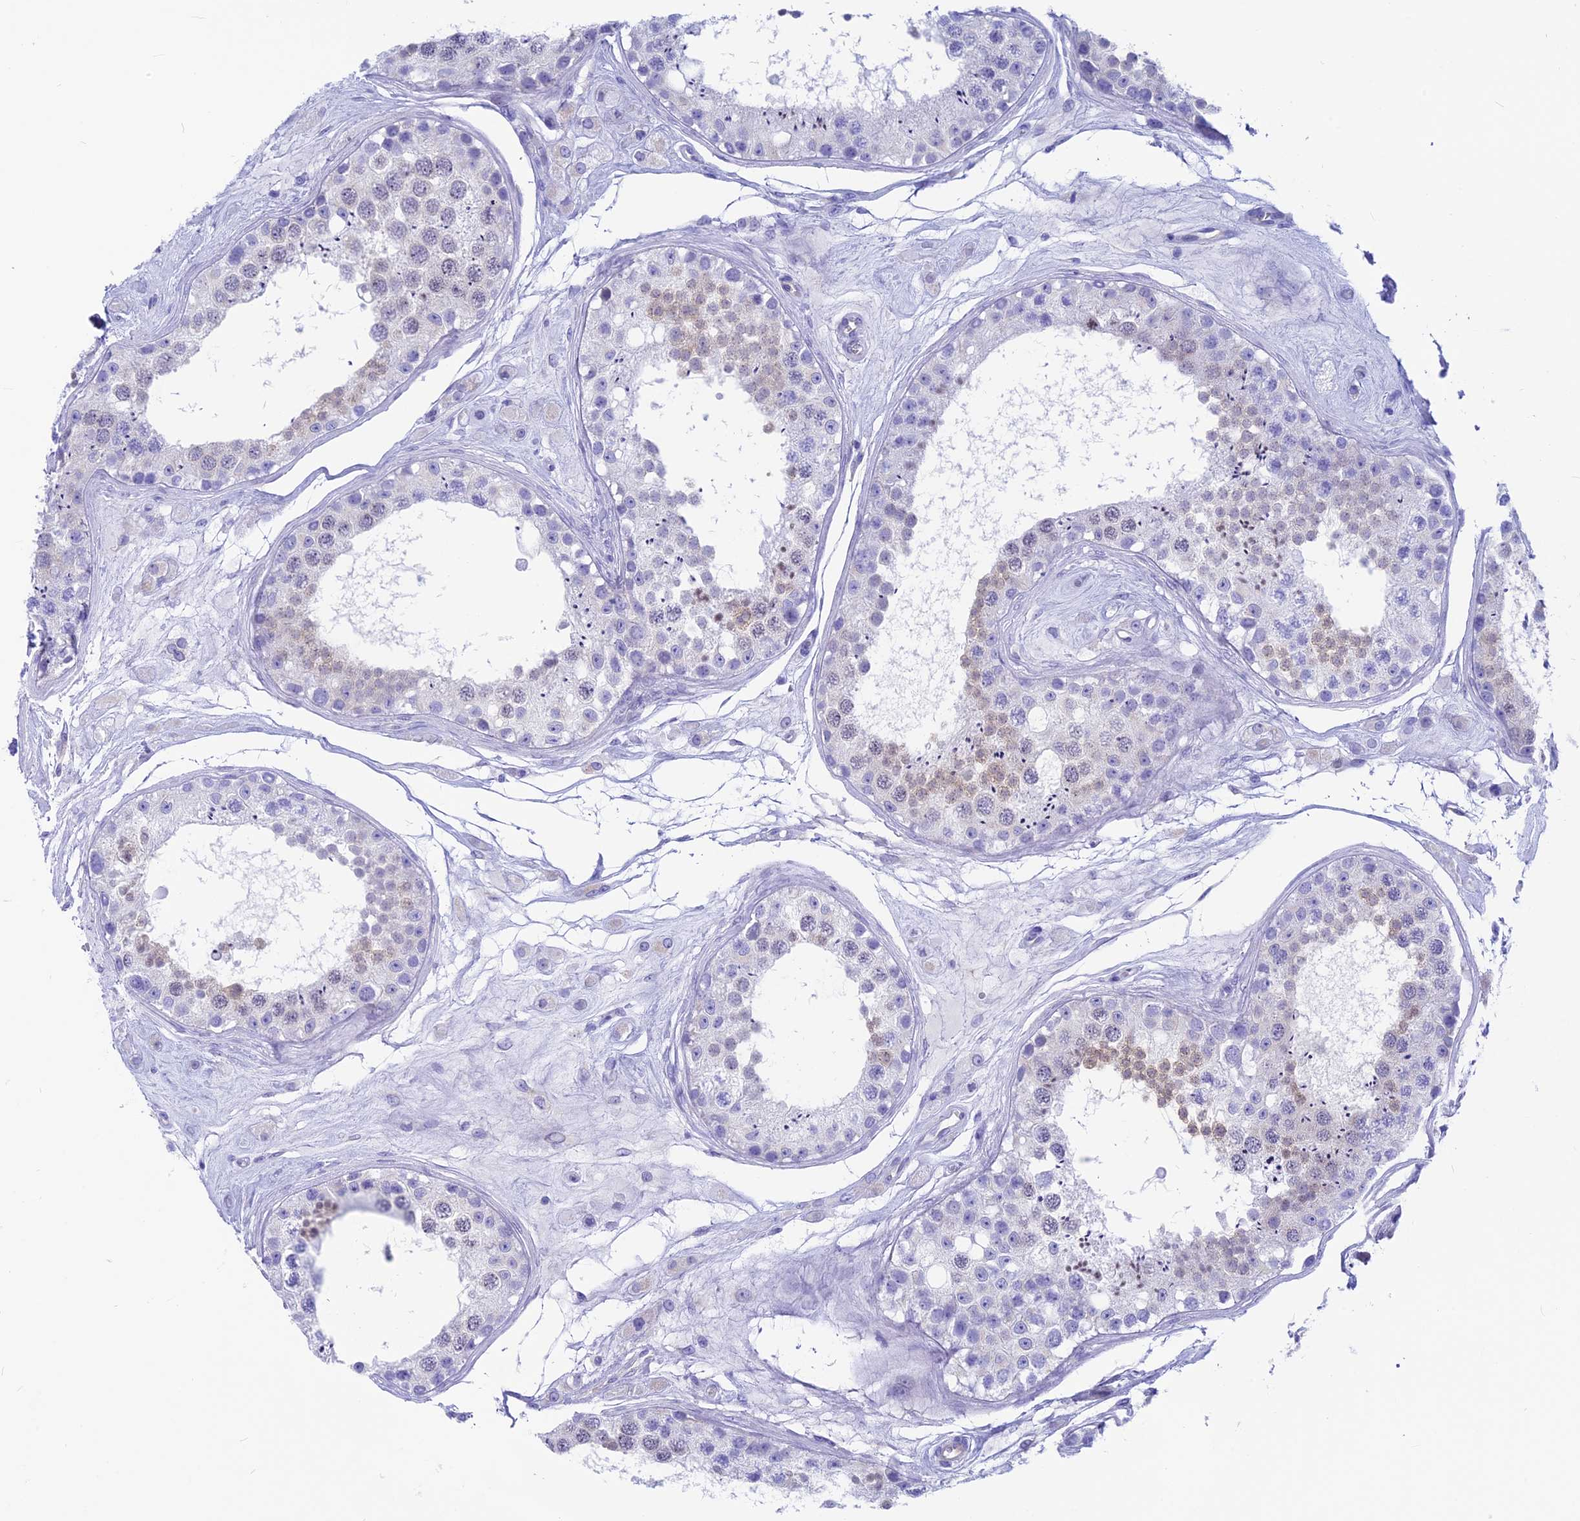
{"staining": {"intensity": "weak", "quantity": "<25%", "location": "cytoplasmic/membranous,nuclear"}, "tissue": "testis", "cell_type": "Cells in seminiferous ducts", "image_type": "normal", "snomed": [{"axis": "morphology", "description": "Normal tissue, NOS"}, {"axis": "topography", "description": "Testis"}], "caption": "Immunohistochemistry of unremarkable human testis displays no expression in cells in seminiferous ducts.", "gene": "GNGT2", "patient": {"sex": "male", "age": 25}}